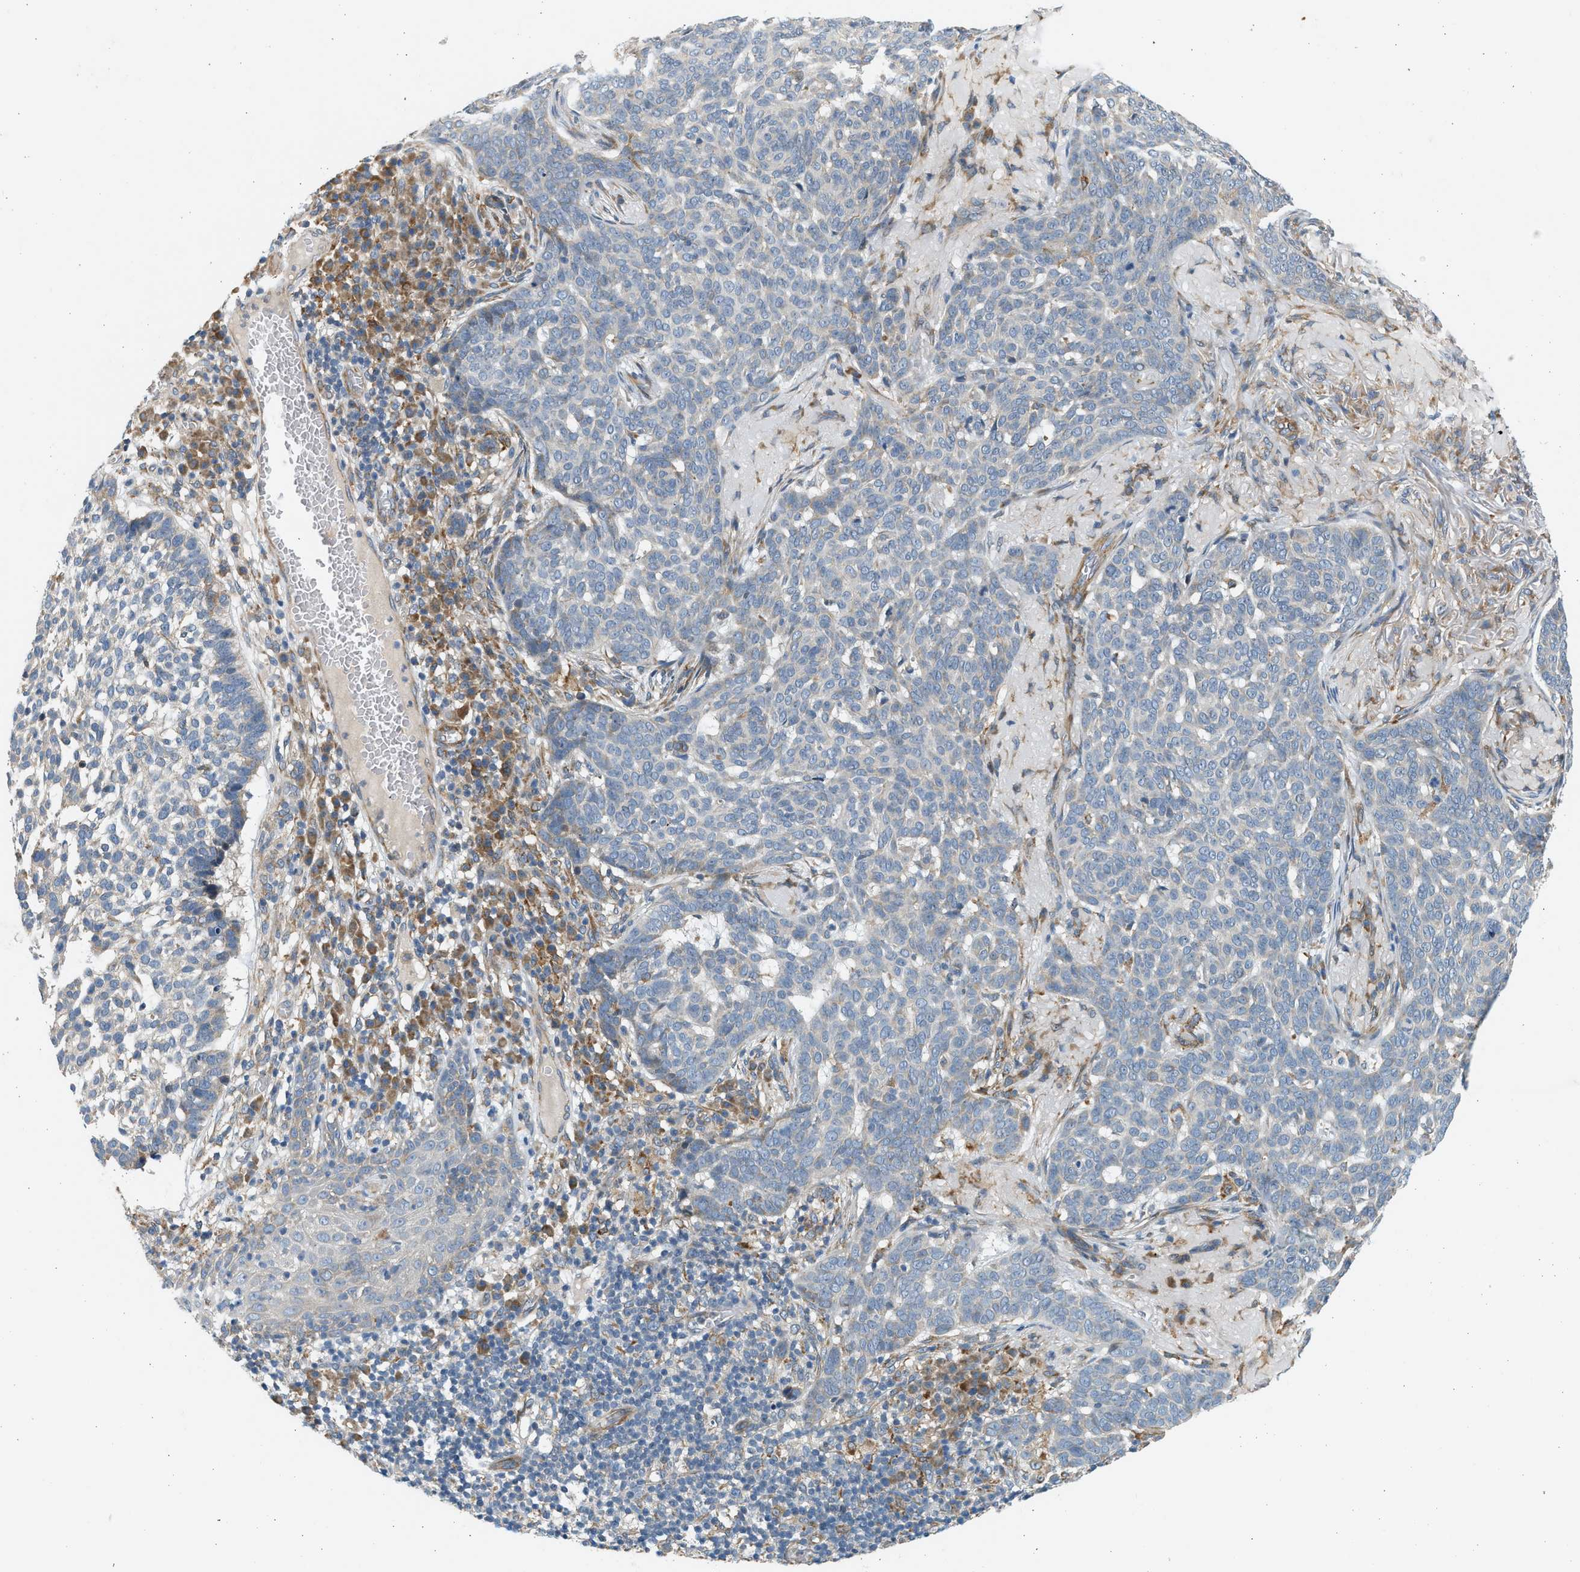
{"staining": {"intensity": "negative", "quantity": "none", "location": "none"}, "tissue": "skin cancer", "cell_type": "Tumor cells", "image_type": "cancer", "snomed": [{"axis": "morphology", "description": "Basal cell carcinoma"}, {"axis": "topography", "description": "Skin"}], "caption": "Skin cancer was stained to show a protein in brown. There is no significant expression in tumor cells. Brightfield microscopy of IHC stained with DAB (3,3'-diaminobenzidine) (brown) and hematoxylin (blue), captured at high magnification.", "gene": "KDELR2", "patient": {"sex": "male", "age": 85}}